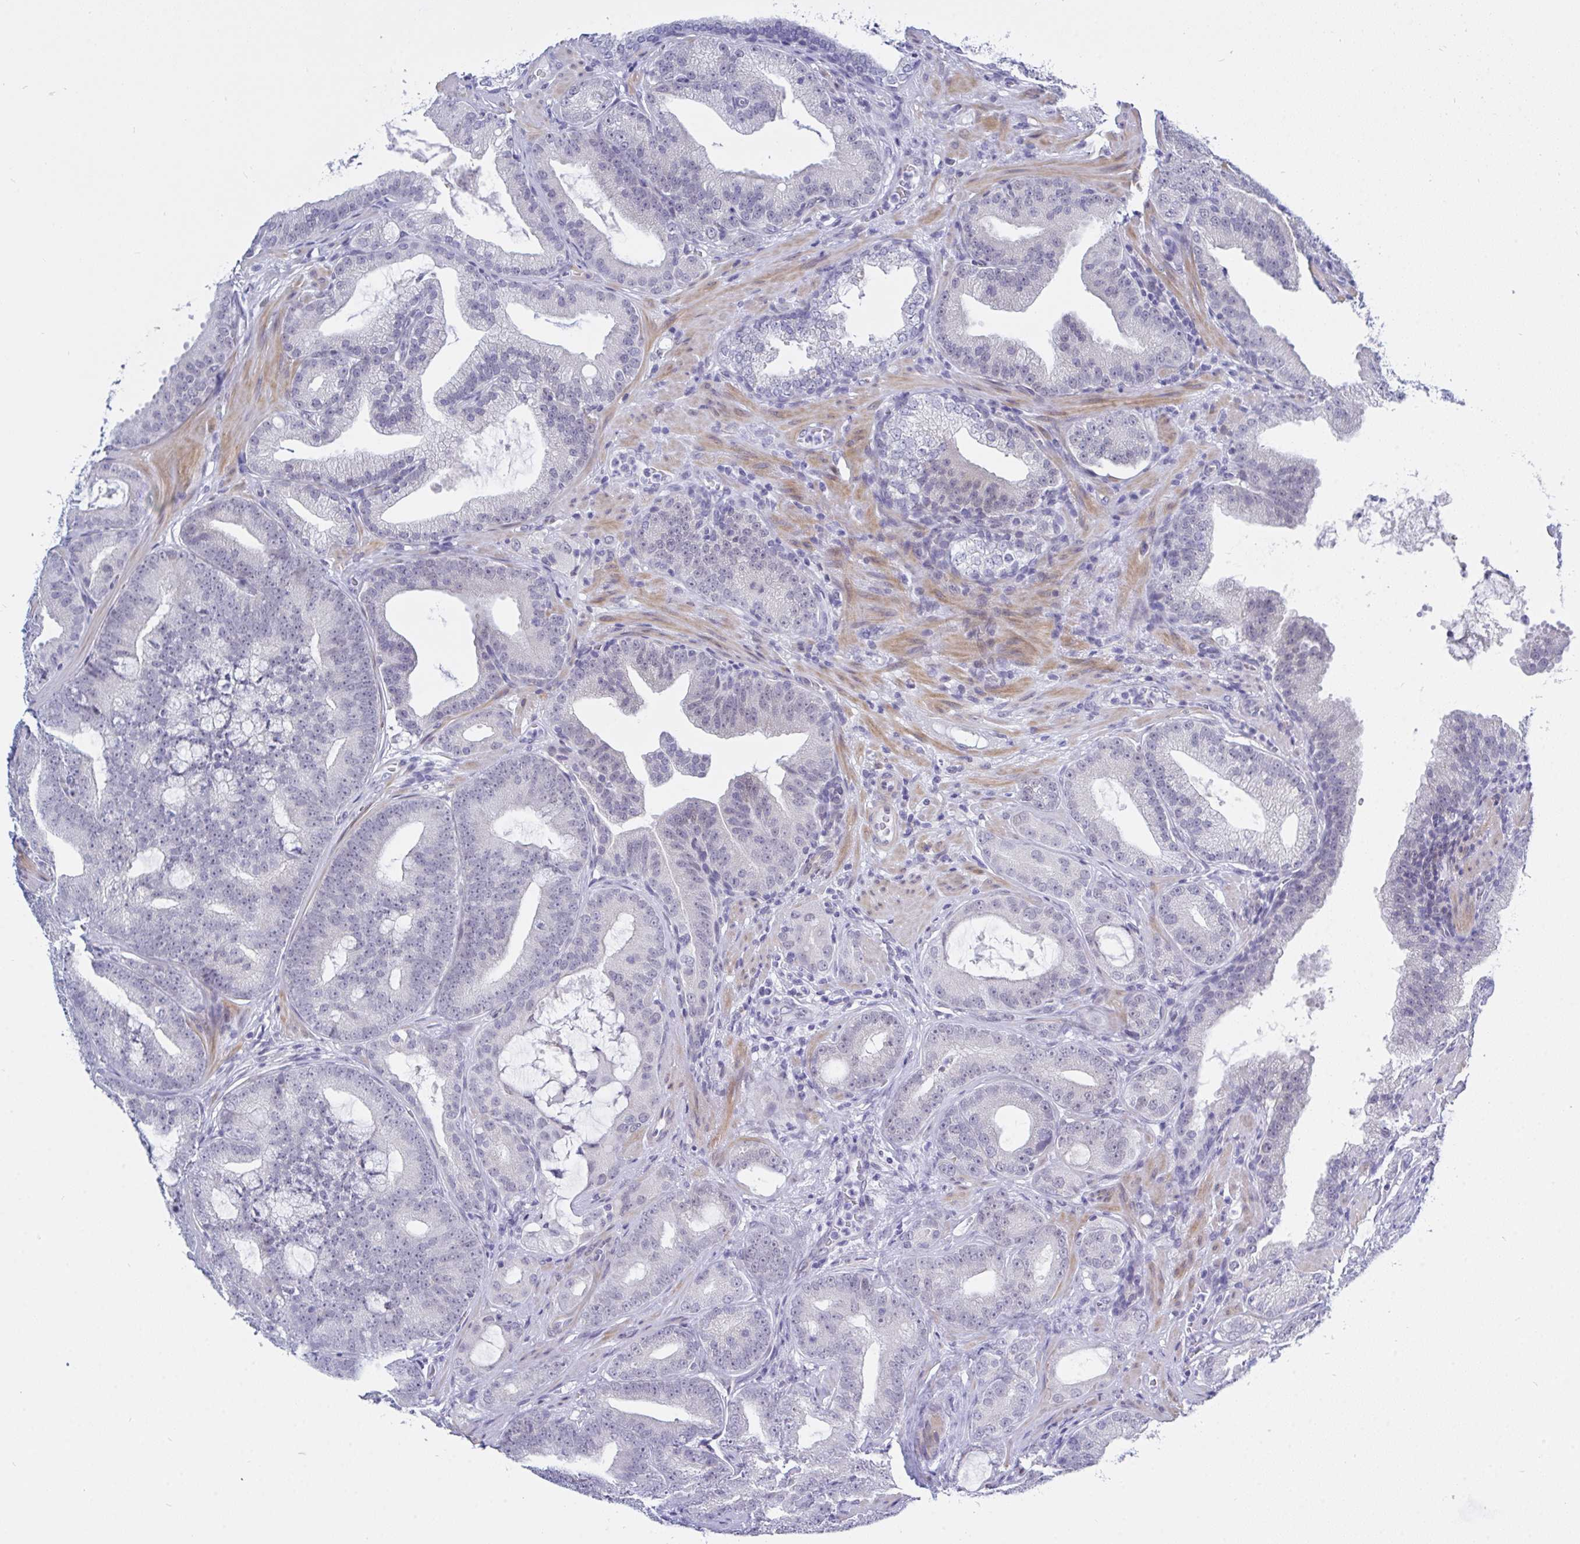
{"staining": {"intensity": "negative", "quantity": "none", "location": "none"}, "tissue": "prostate cancer", "cell_type": "Tumor cells", "image_type": "cancer", "snomed": [{"axis": "morphology", "description": "Adenocarcinoma, High grade"}, {"axis": "topography", "description": "Prostate"}], "caption": "Tumor cells show no significant protein staining in prostate cancer (adenocarcinoma (high-grade)).", "gene": "FBXL22", "patient": {"sex": "male", "age": 65}}